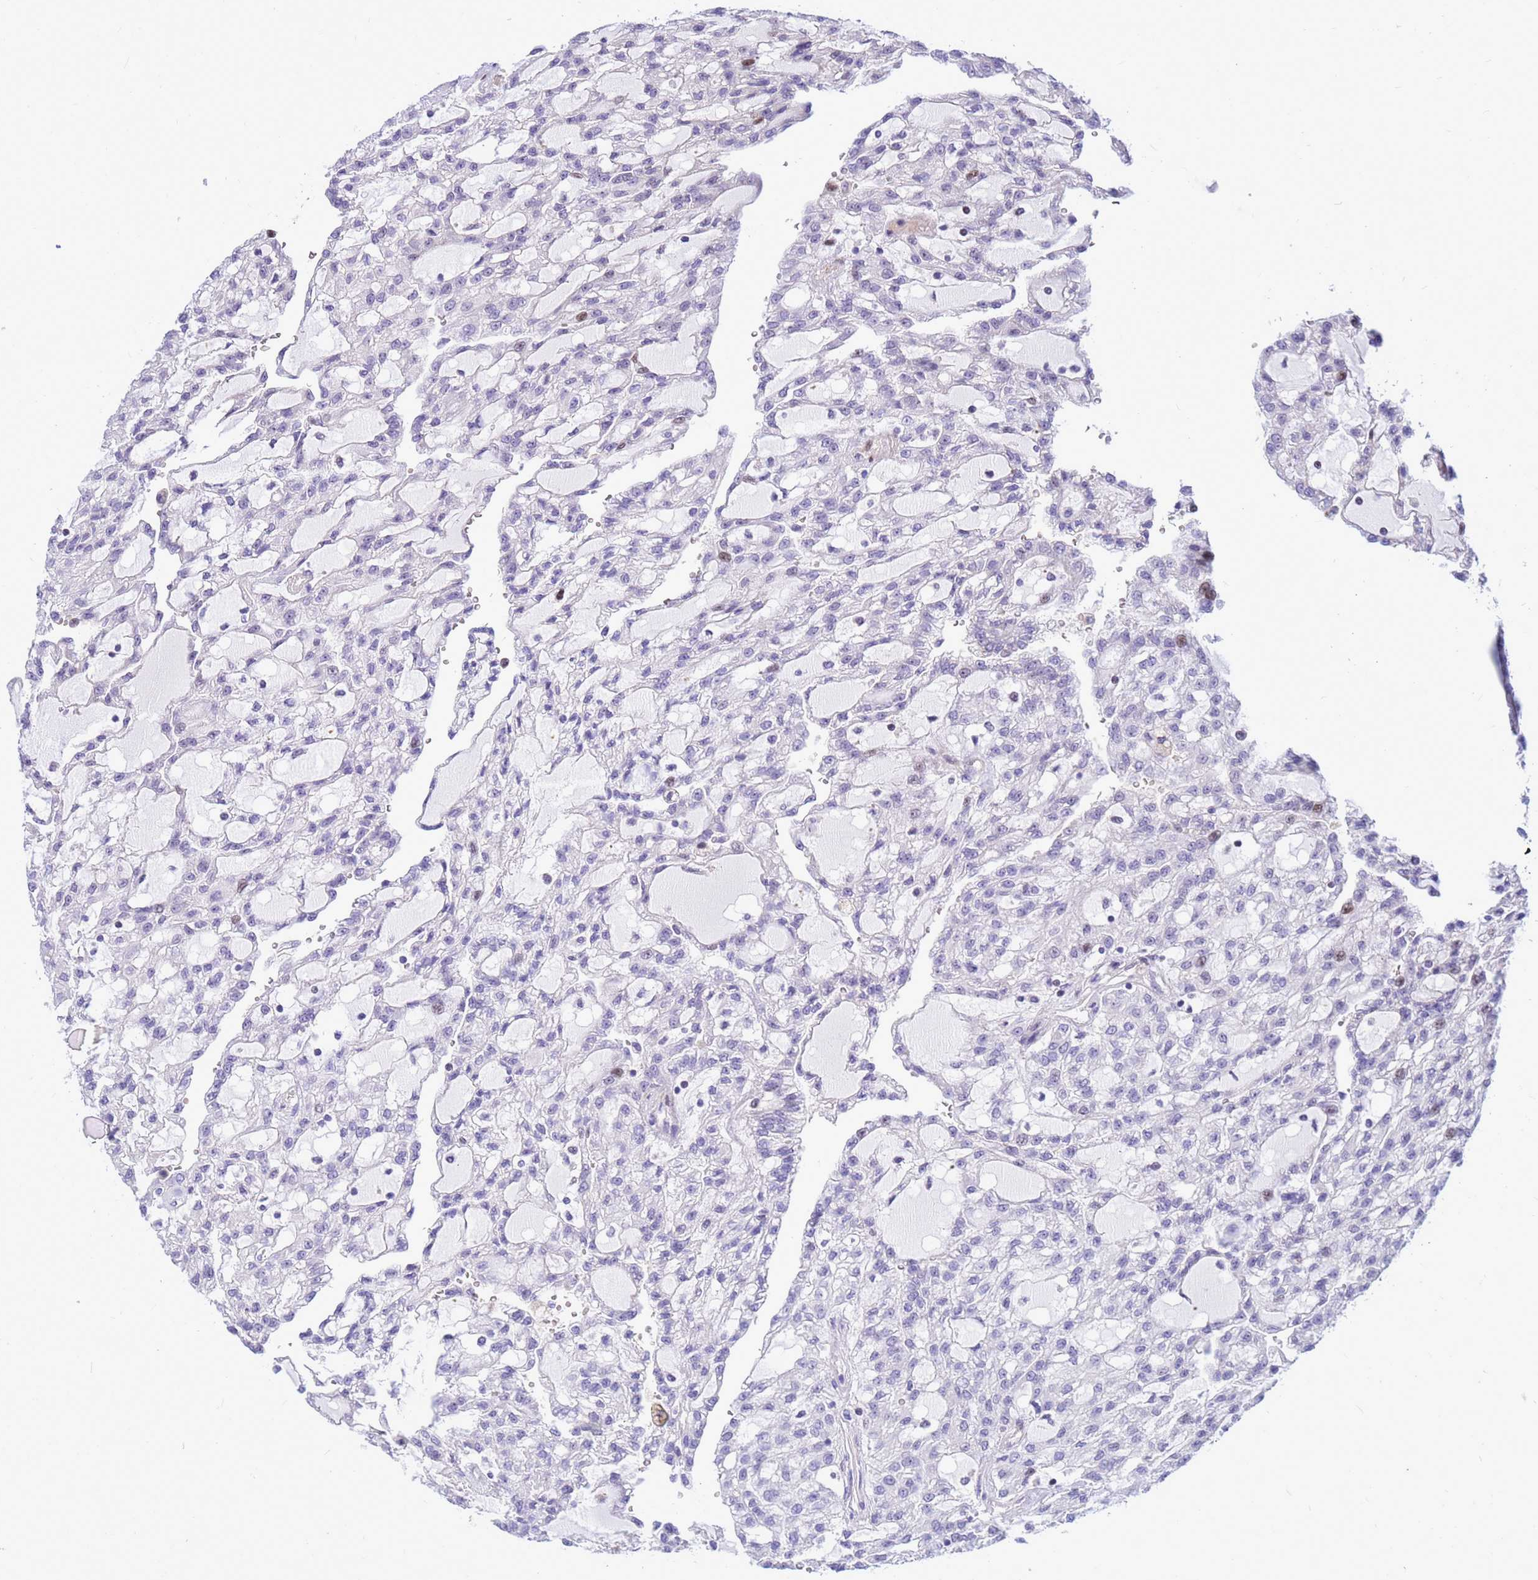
{"staining": {"intensity": "negative", "quantity": "none", "location": "none"}, "tissue": "renal cancer", "cell_type": "Tumor cells", "image_type": "cancer", "snomed": [{"axis": "morphology", "description": "Adenocarcinoma, NOS"}, {"axis": "topography", "description": "Kidney"}], "caption": "This is a histopathology image of immunohistochemistry (IHC) staining of renal cancer, which shows no expression in tumor cells.", "gene": "ADAMTS7", "patient": {"sex": "male", "age": 63}}